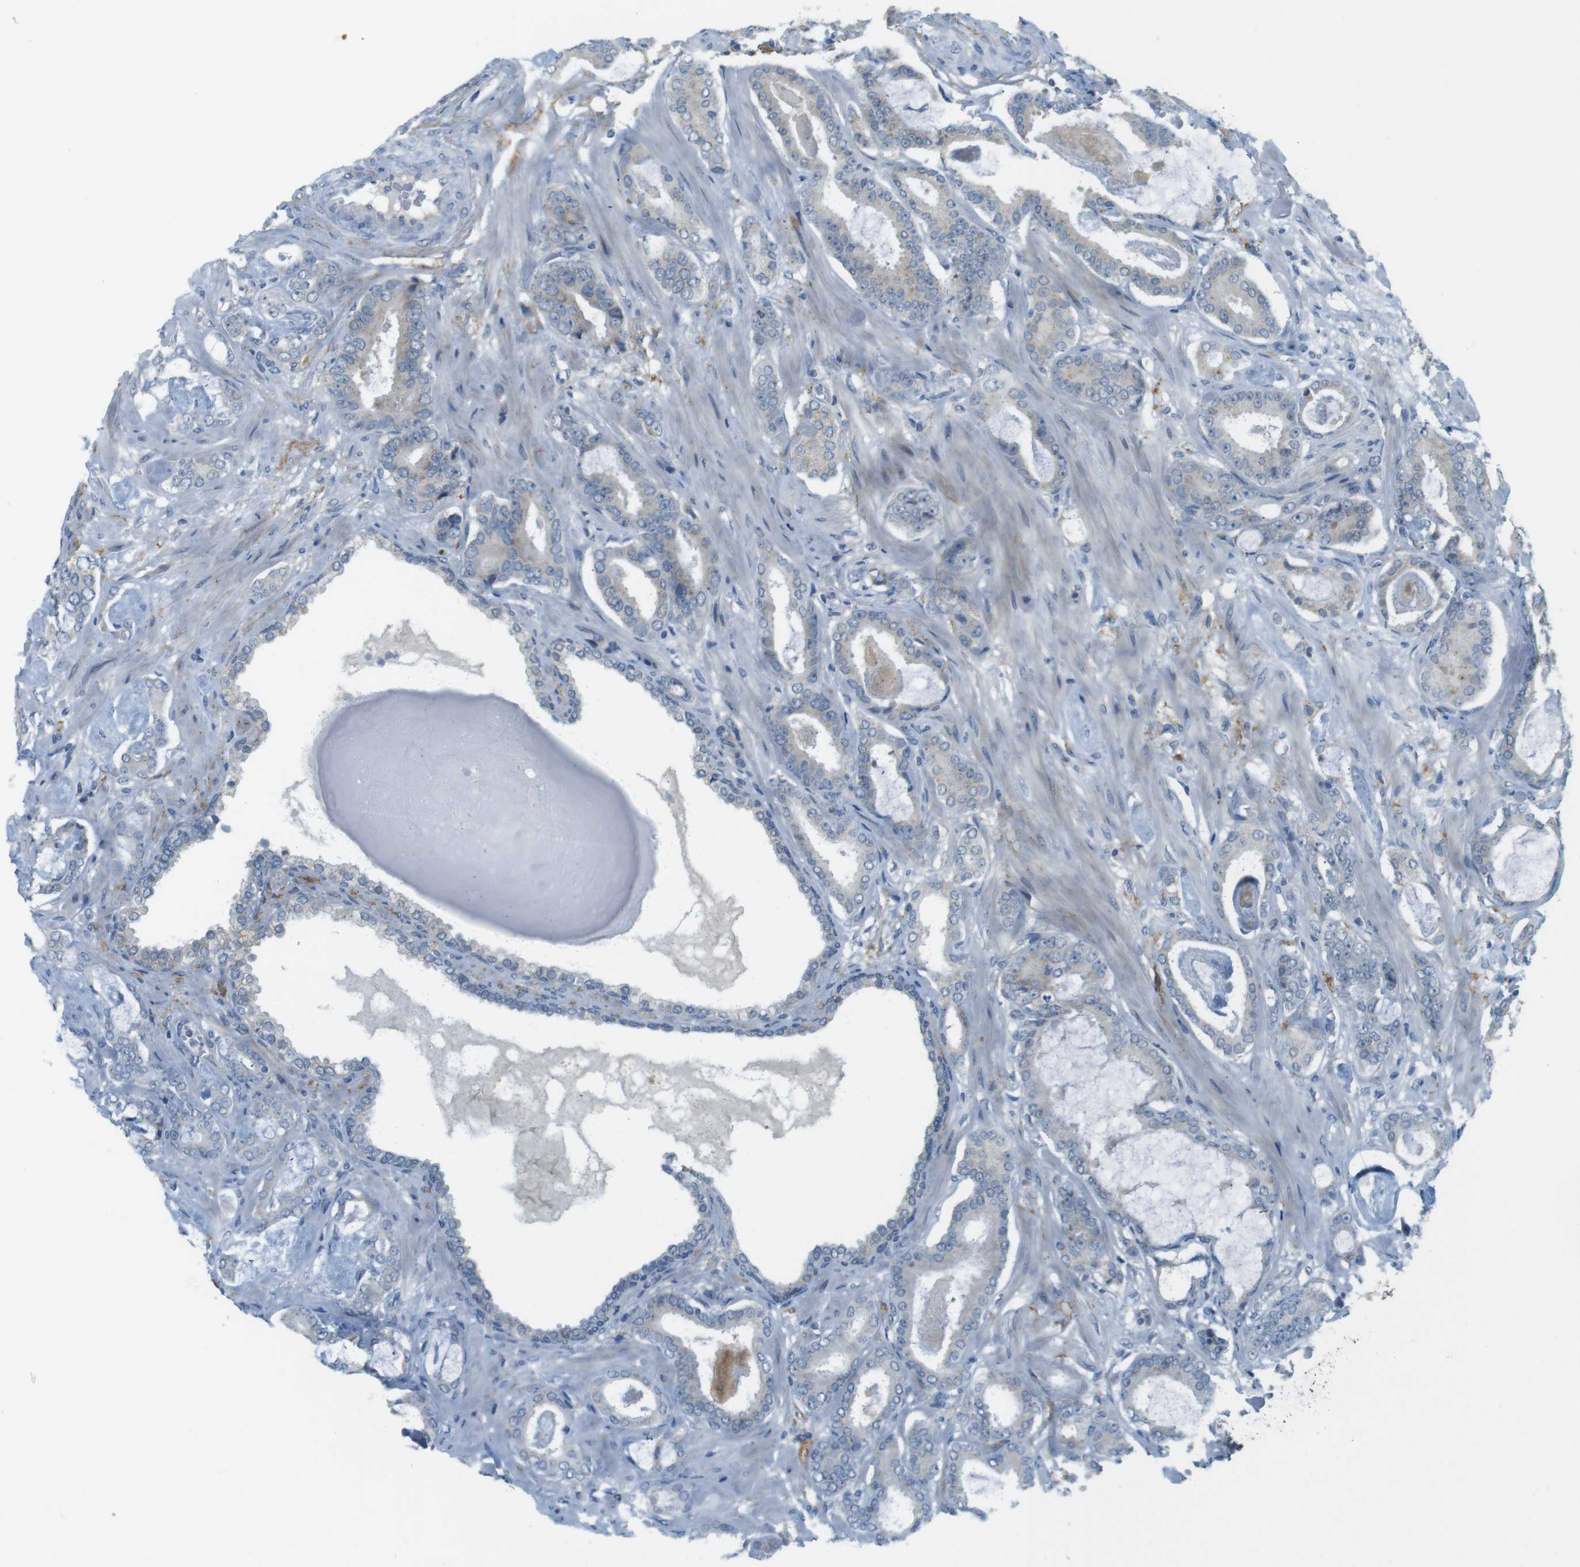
{"staining": {"intensity": "weak", "quantity": "<25%", "location": "cytoplasmic/membranous"}, "tissue": "prostate cancer", "cell_type": "Tumor cells", "image_type": "cancer", "snomed": [{"axis": "morphology", "description": "Adenocarcinoma, Low grade"}, {"axis": "topography", "description": "Prostate"}], "caption": "Immunohistochemical staining of prostate cancer (low-grade adenocarcinoma) displays no significant expression in tumor cells.", "gene": "UGT8", "patient": {"sex": "male", "age": 53}}